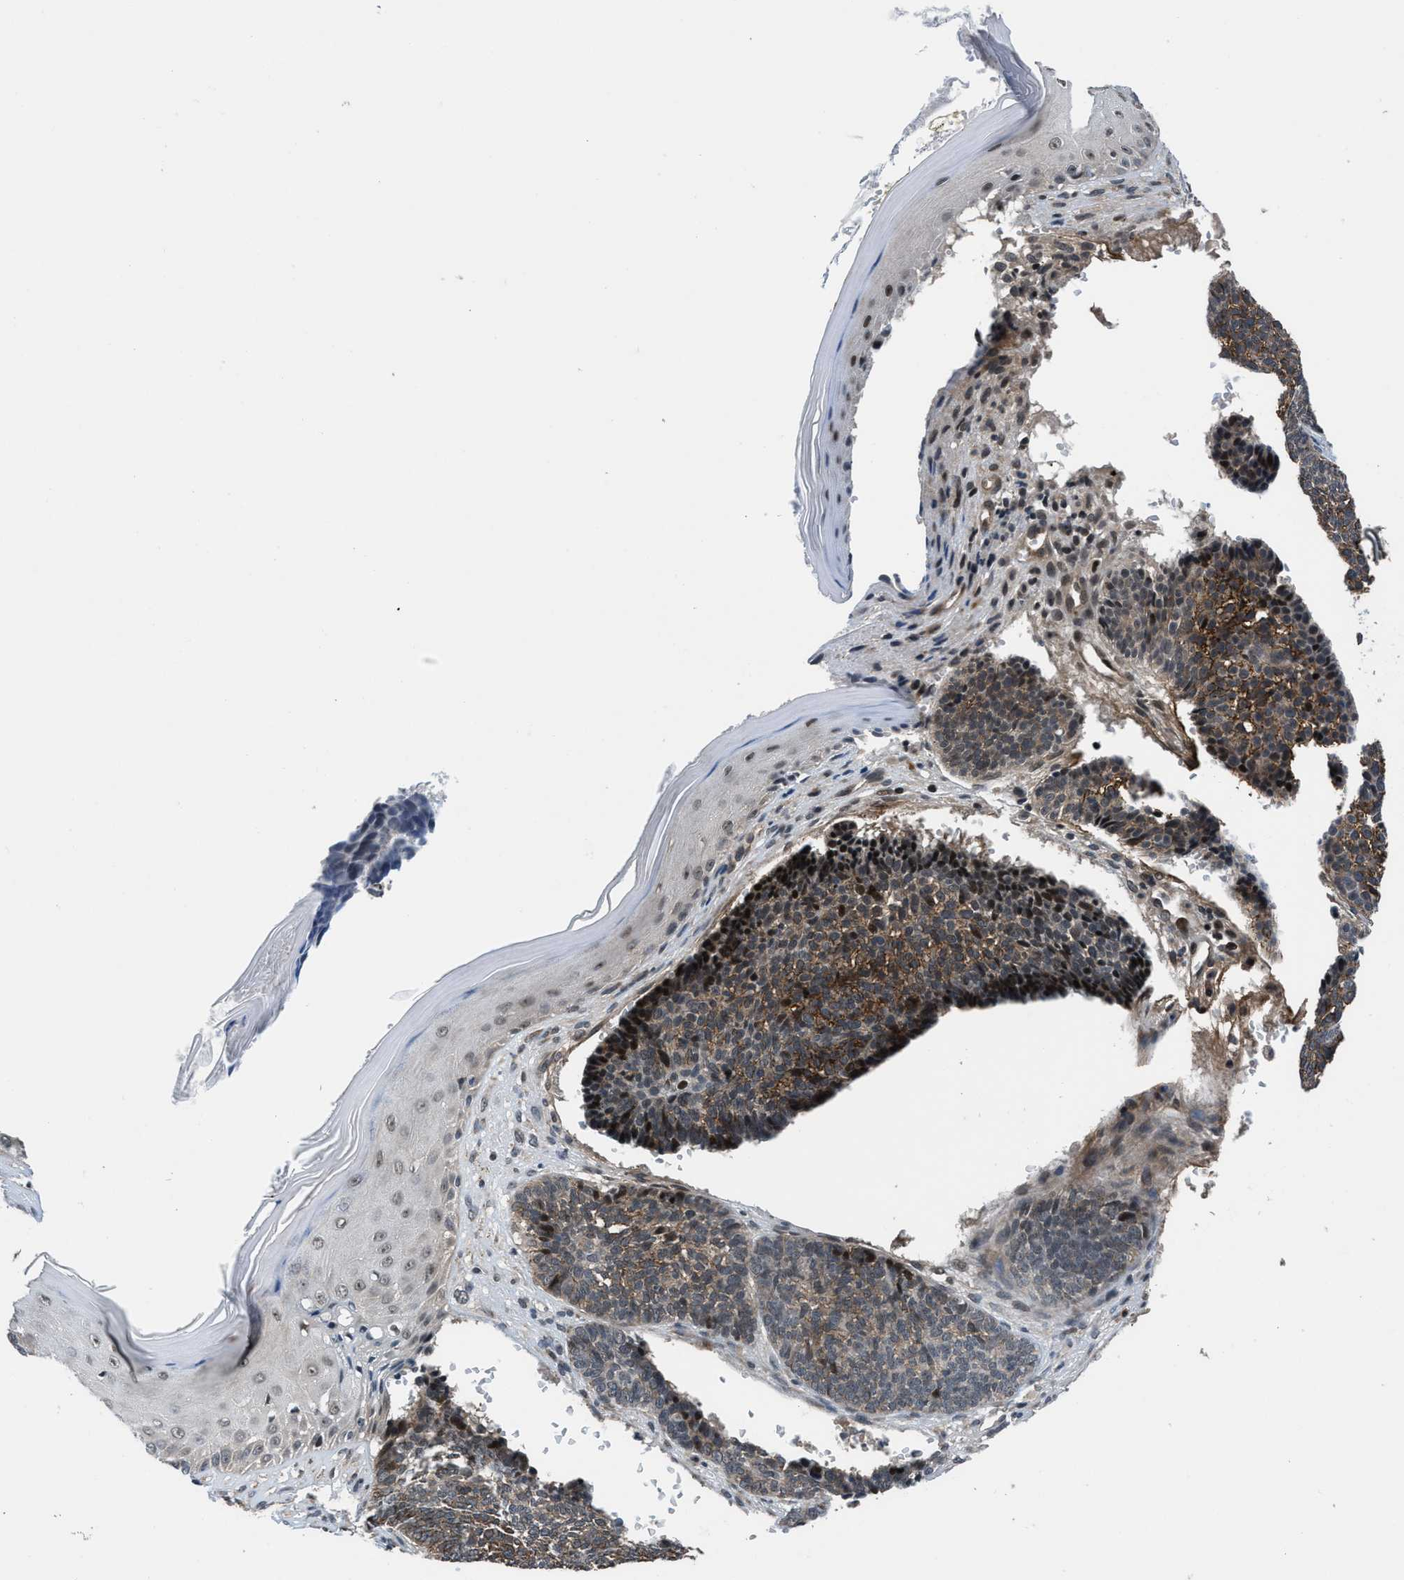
{"staining": {"intensity": "strong", "quantity": "<25%", "location": "cytoplasmic/membranous,nuclear"}, "tissue": "skin cancer", "cell_type": "Tumor cells", "image_type": "cancer", "snomed": [{"axis": "morphology", "description": "Basal cell carcinoma"}, {"axis": "topography", "description": "Skin"}], "caption": "Immunohistochemistry (IHC) of basal cell carcinoma (skin) shows medium levels of strong cytoplasmic/membranous and nuclear positivity in approximately <25% of tumor cells. (DAB IHC, brown staining for protein, blue staining for nuclei).", "gene": "SETD5", "patient": {"sex": "male", "age": 84}}